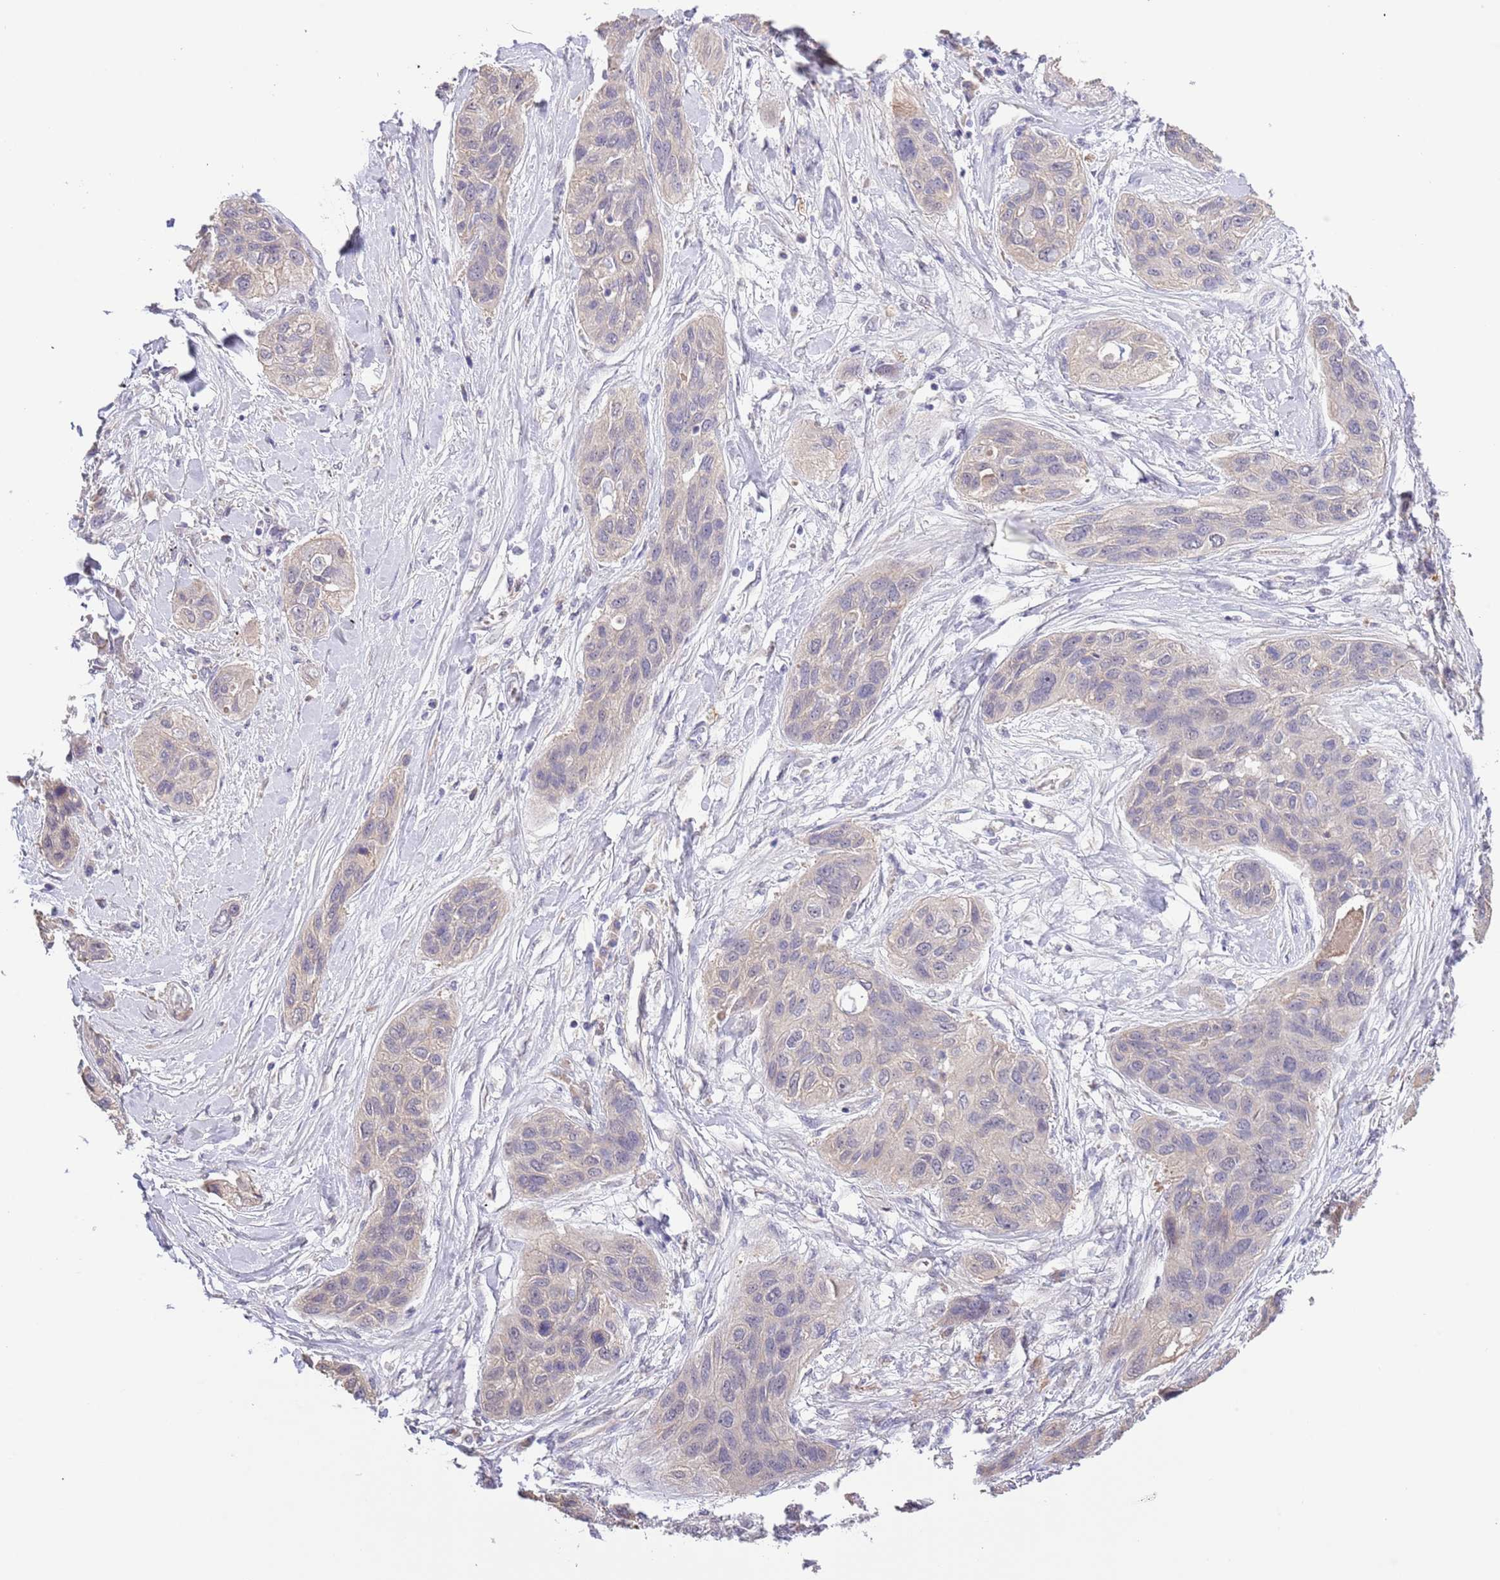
{"staining": {"intensity": "negative", "quantity": "none", "location": "none"}, "tissue": "lung cancer", "cell_type": "Tumor cells", "image_type": "cancer", "snomed": [{"axis": "morphology", "description": "Squamous cell carcinoma, NOS"}, {"axis": "topography", "description": "Lung"}], "caption": "Immunohistochemistry (IHC) micrograph of squamous cell carcinoma (lung) stained for a protein (brown), which shows no staining in tumor cells.", "gene": "LIPJ", "patient": {"sex": "female", "age": 70}}